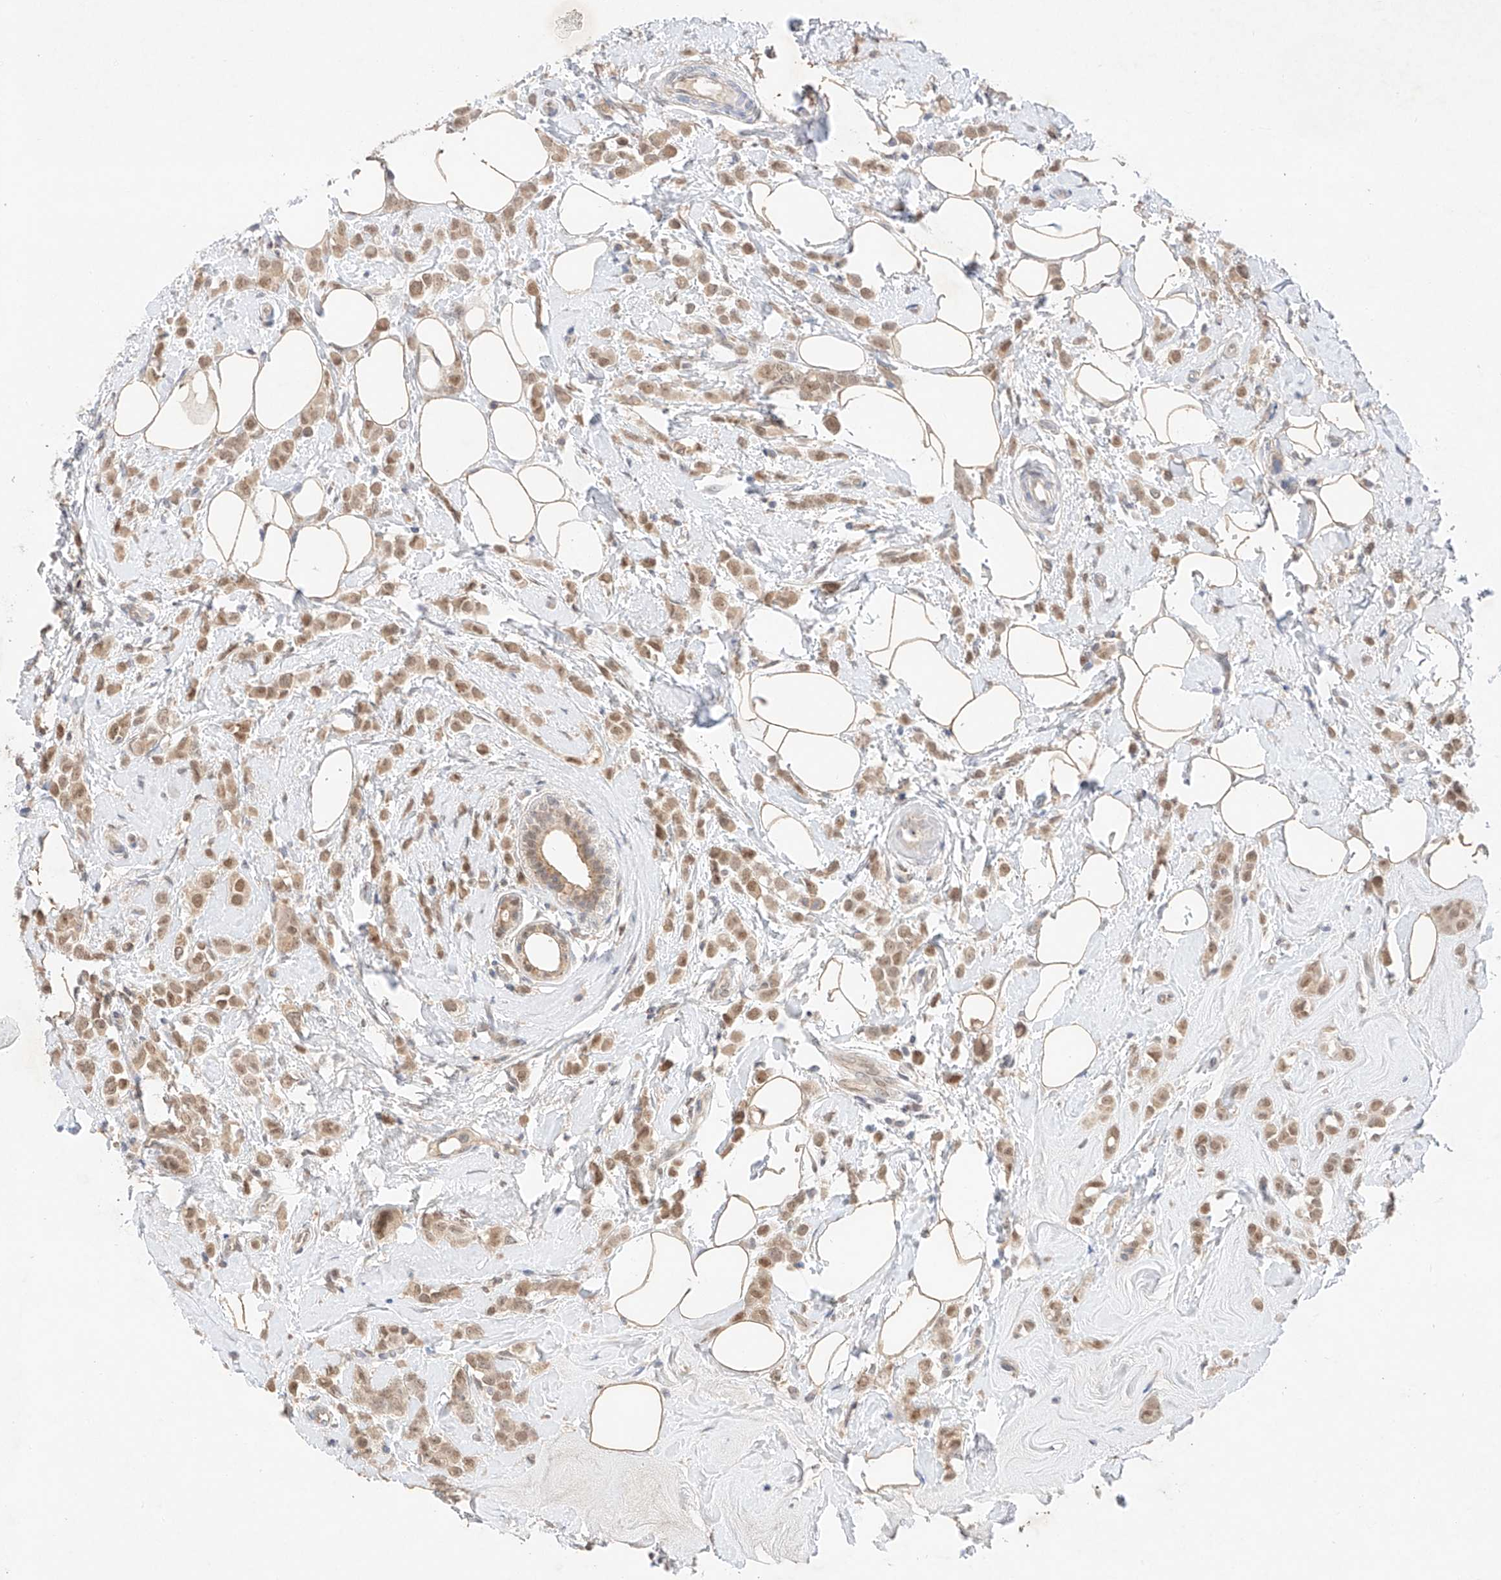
{"staining": {"intensity": "moderate", "quantity": ">75%", "location": "cytoplasmic/membranous,nuclear"}, "tissue": "breast cancer", "cell_type": "Tumor cells", "image_type": "cancer", "snomed": [{"axis": "morphology", "description": "Lobular carcinoma"}, {"axis": "topography", "description": "Breast"}], "caption": "A brown stain shows moderate cytoplasmic/membranous and nuclear expression of a protein in human lobular carcinoma (breast) tumor cells.", "gene": "IL22RA2", "patient": {"sex": "female", "age": 47}}